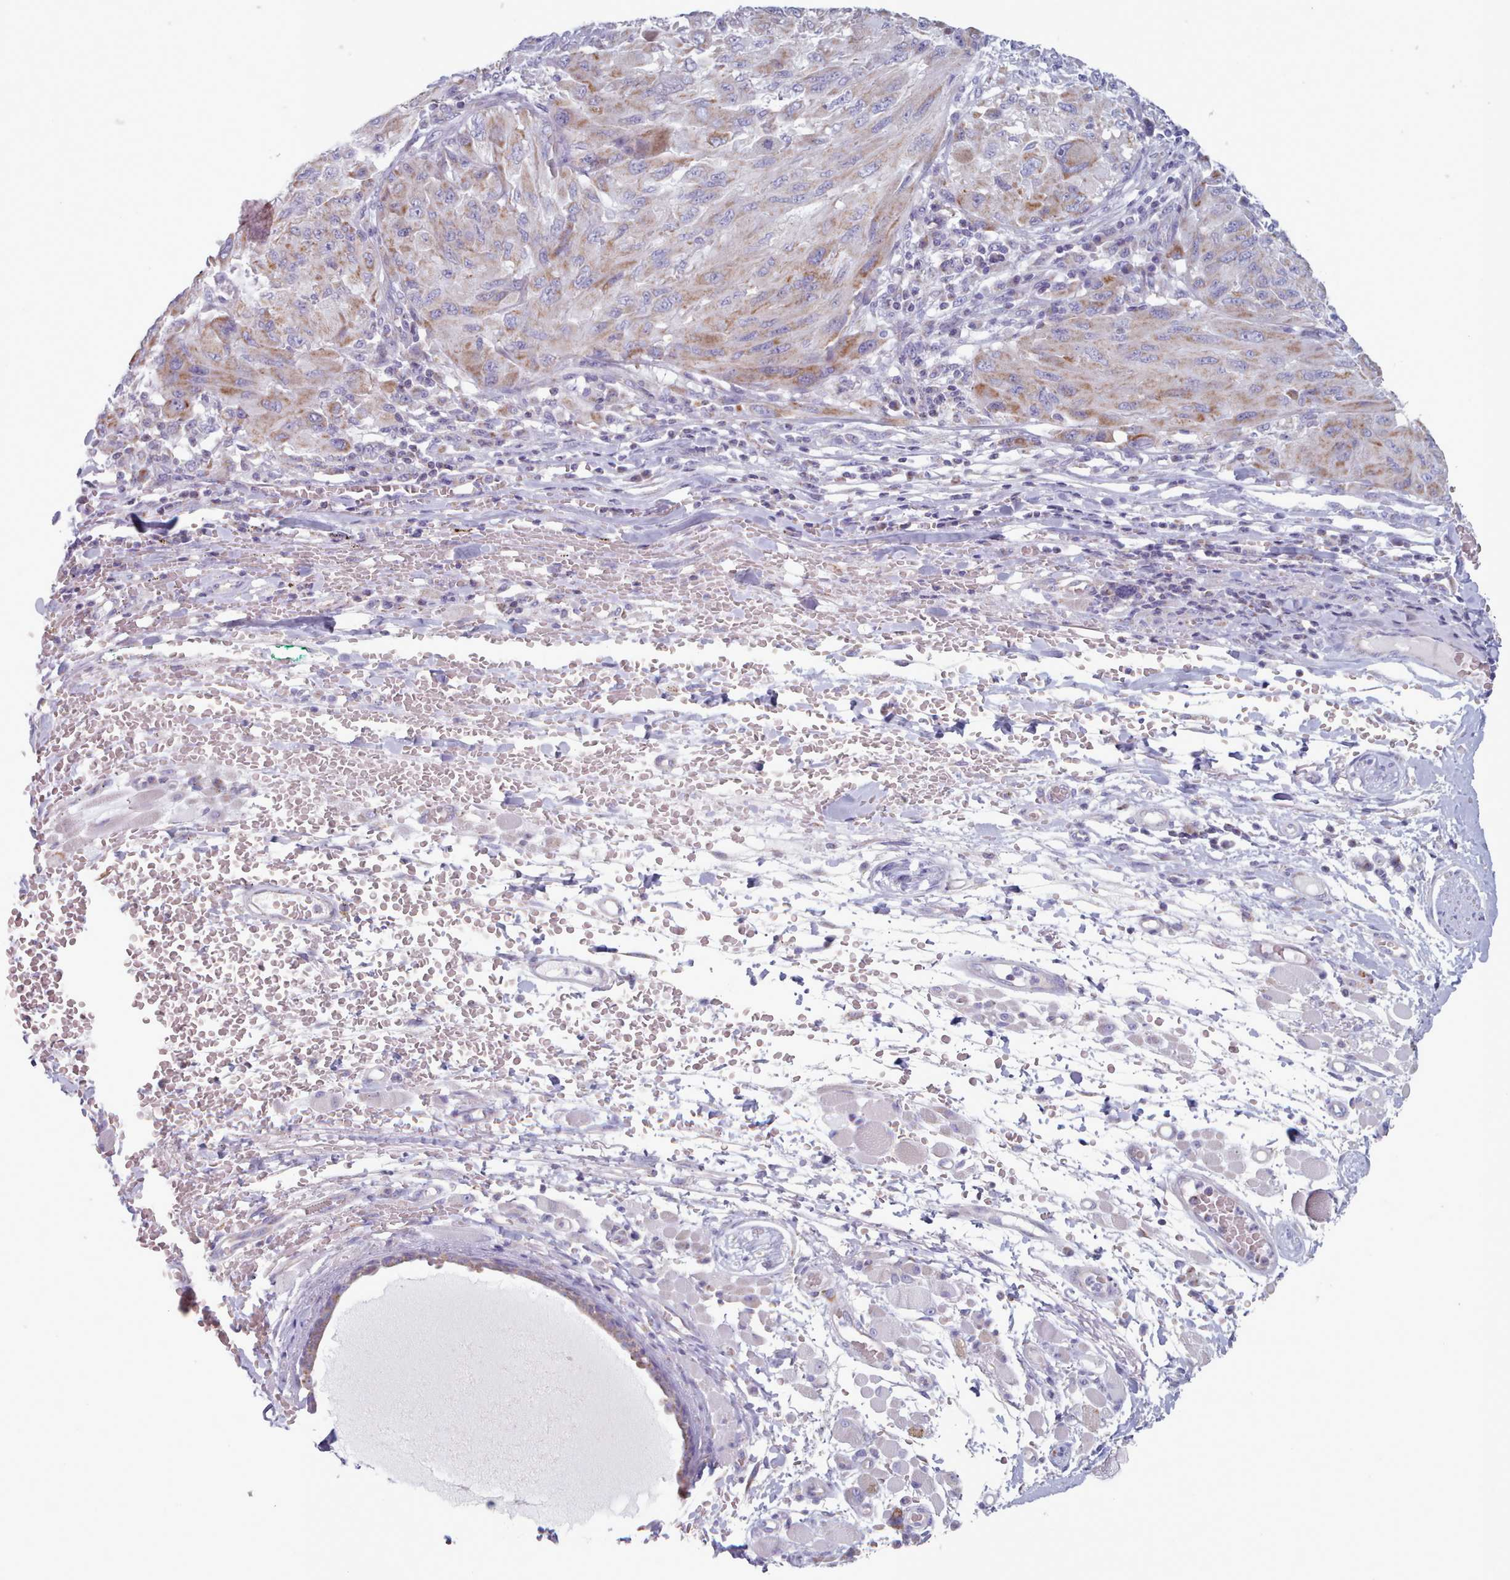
{"staining": {"intensity": "moderate", "quantity": "25%-75%", "location": "cytoplasmic/membranous"}, "tissue": "melanoma", "cell_type": "Tumor cells", "image_type": "cancer", "snomed": [{"axis": "morphology", "description": "Malignant melanoma, NOS"}, {"axis": "topography", "description": "Skin"}], "caption": "Immunohistochemistry (IHC) staining of malignant melanoma, which displays medium levels of moderate cytoplasmic/membranous expression in about 25%-75% of tumor cells indicating moderate cytoplasmic/membranous protein expression. The staining was performed using DAB (brown) for protein detection and nuclei were counterstained in hematoxylin (blue).", "gene": "HAO1", "patient": {"sex": "female", "age": 91}}